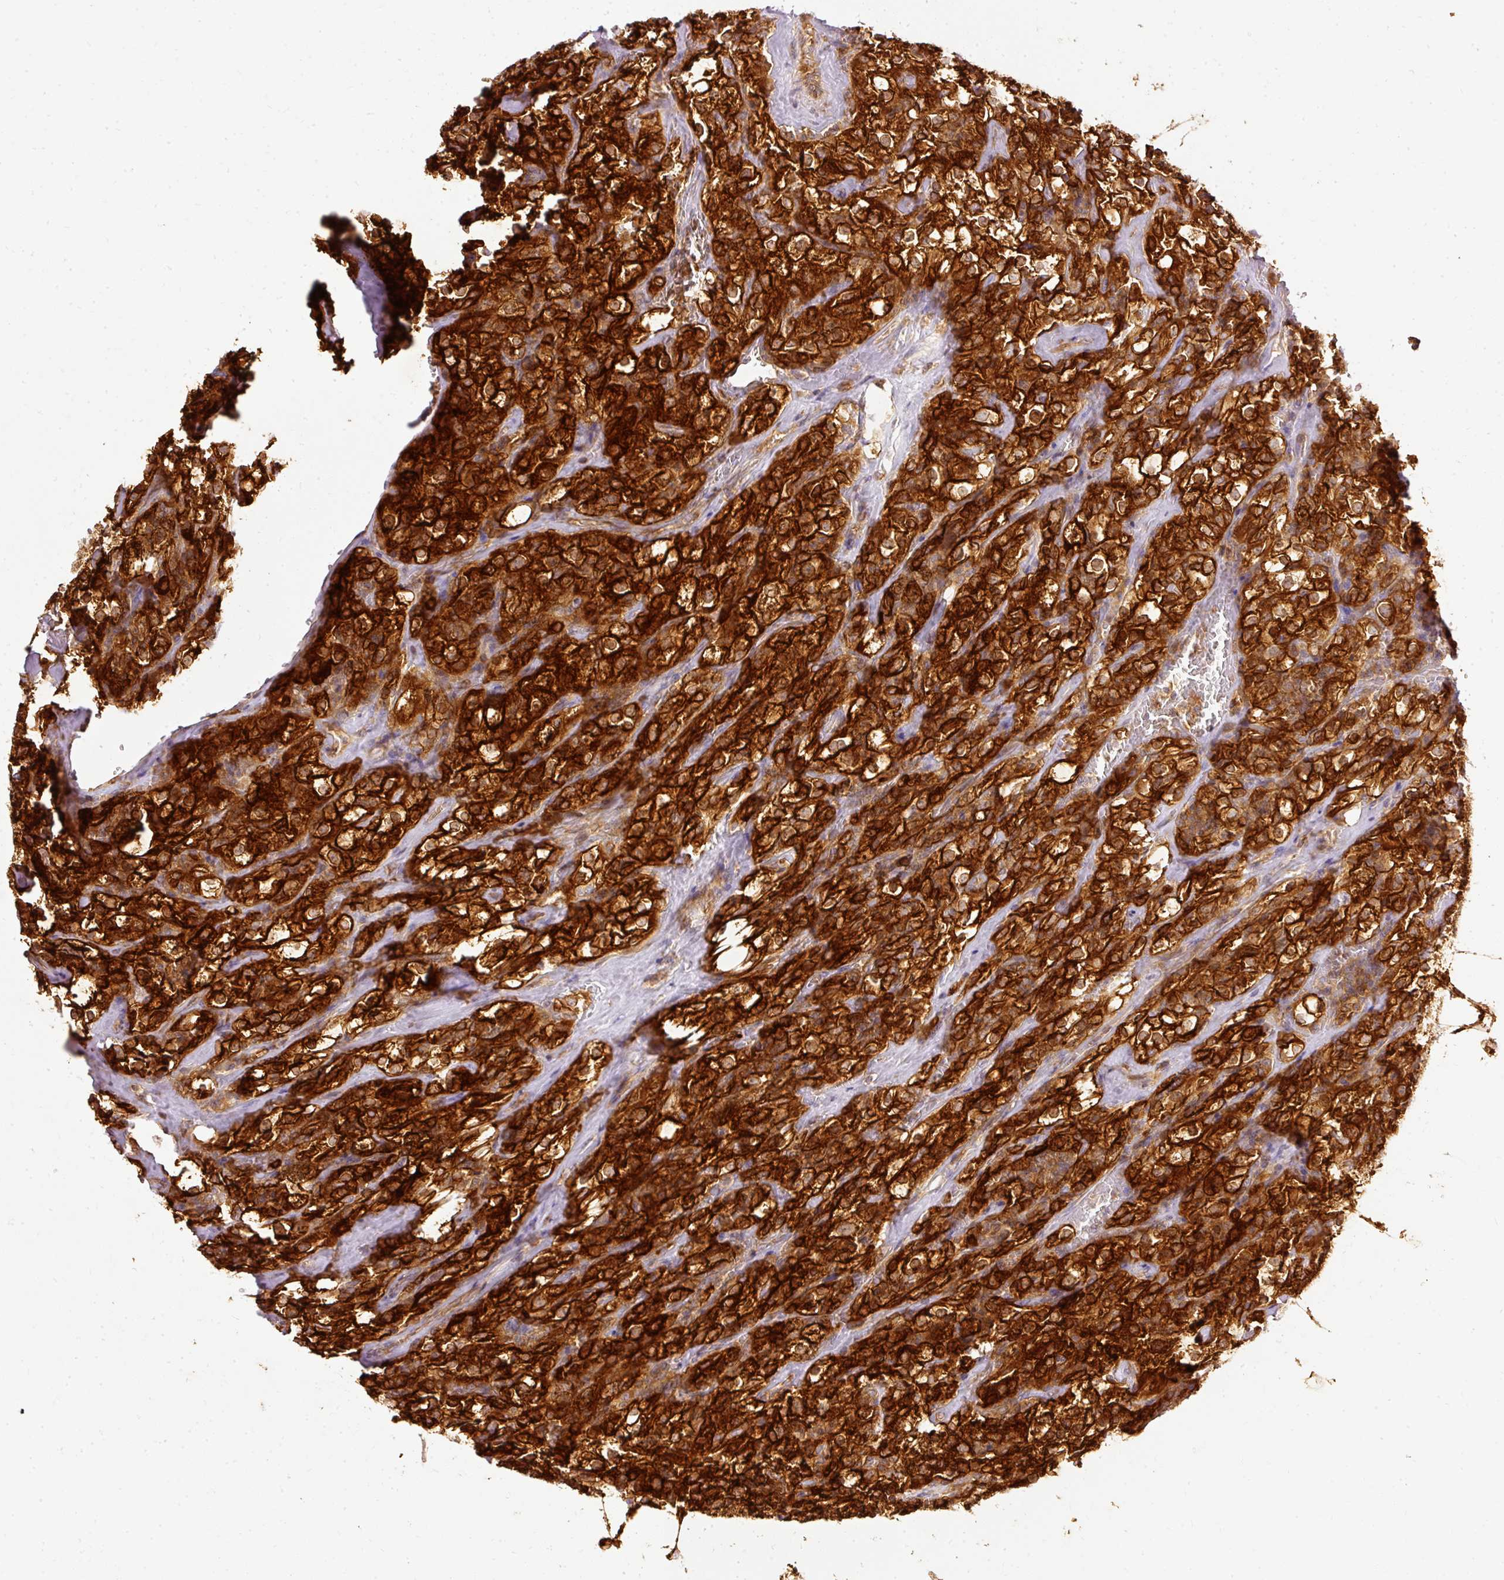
{"staining": {"intensity": "strong", "quantity": ">75%", "location": "cytoplasmic/membranous"}, "tissue": "renal cancer", "cell_type": "Tumor cells", "image_type": "cancer", "snomed": [{"axis": "morphology", "description": "Adenocarcinoma, NOS"}, {"axis": "topography", "description": "Kidney"}], "caption": "Immunohistochemical staining of renal cancer (adenocarcinoma) shows high levels of strong cytoplasmic/membranous positivity in about >75% of tumor cells.", "gene": "ARMH3", "patient": {"sex": "female", "age": 74}}